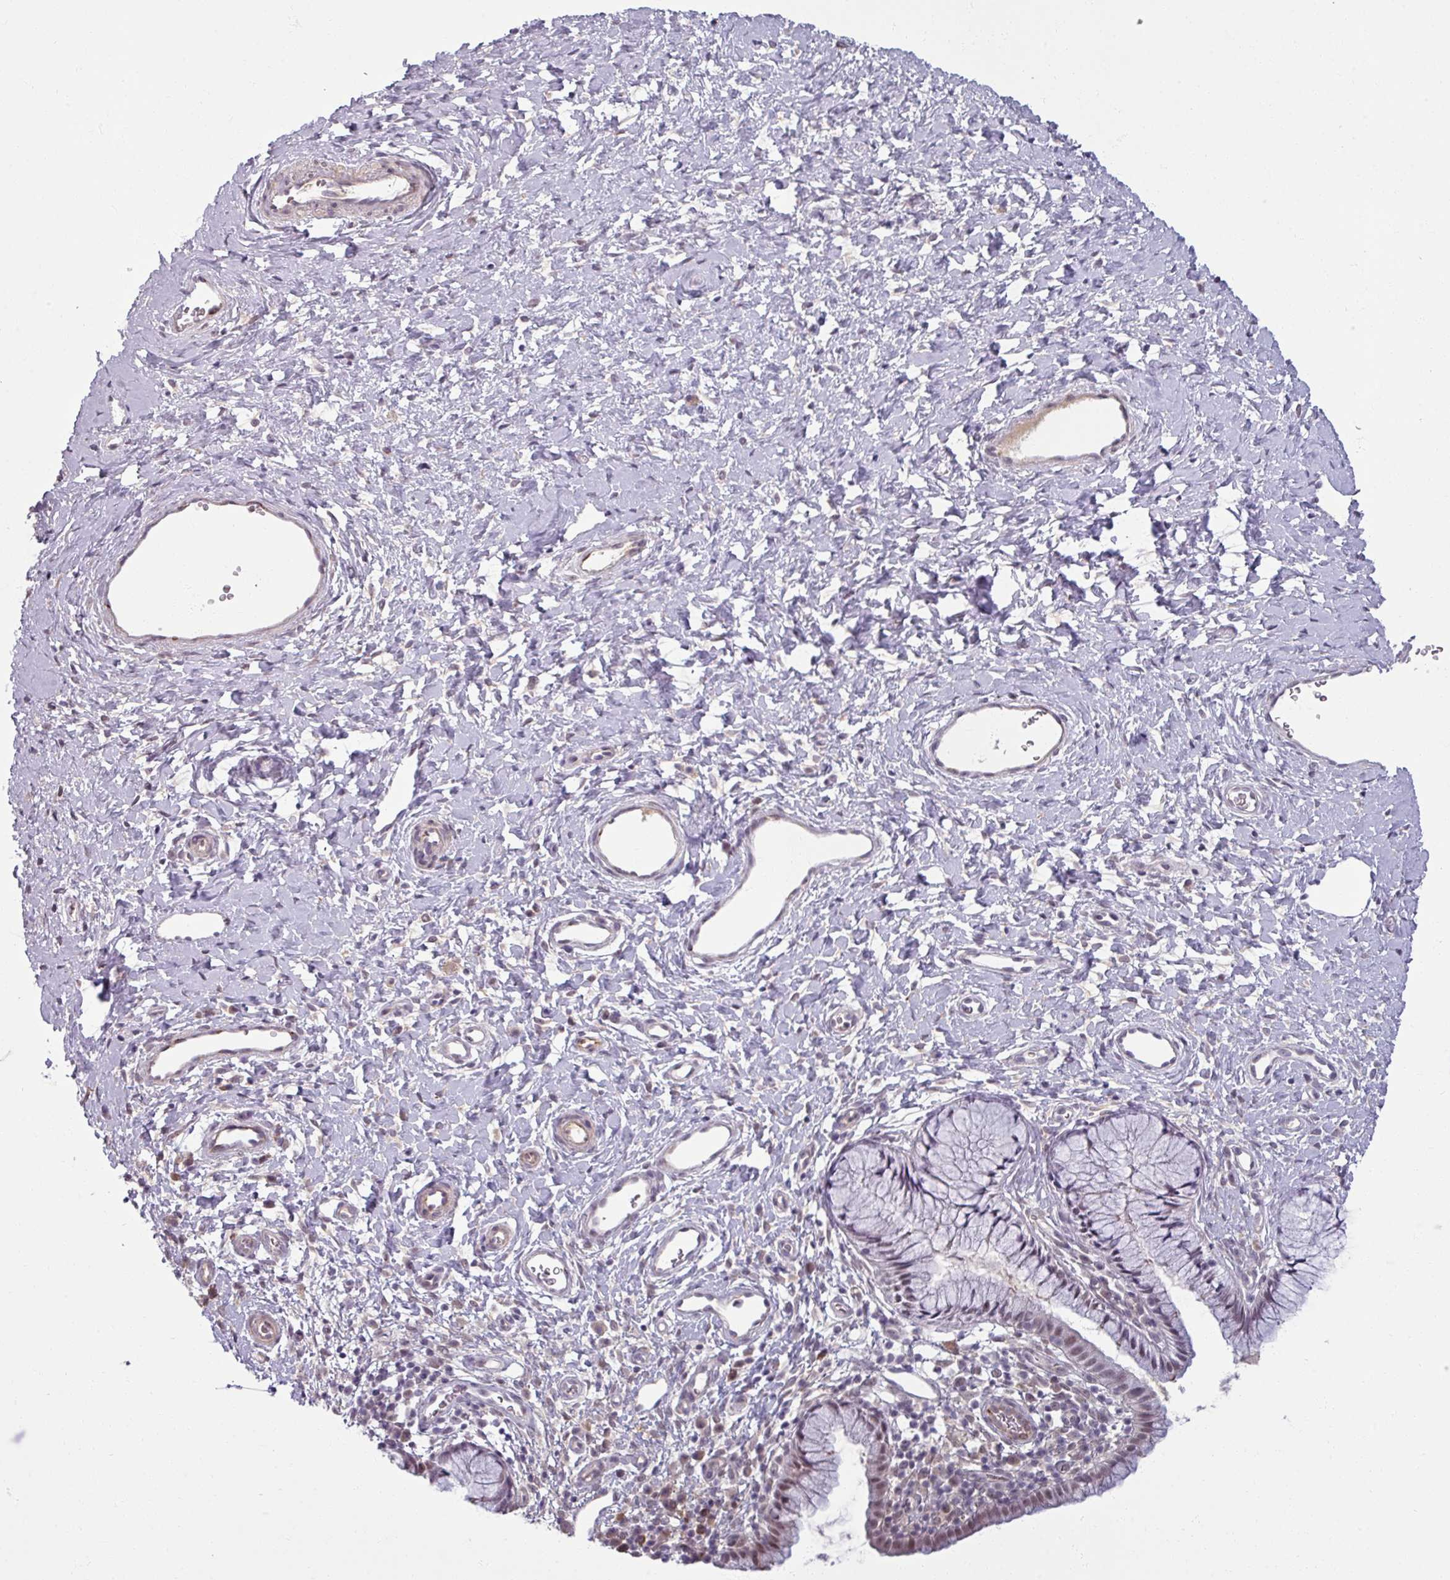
{"staining": {"intensity": "moderate", "quantity": "25%-75%", "location": "nuclear"}, "tissue": "cervix", "cell_type": "Glandular cells", "image_type": "normal", "snomed": [{"axis": "morphology", "description": "Normal tissue, NOS"}, {"axis": "topography", "description": "Cervix"}], "caption": "Protein staining demonstrates moderate nuclear staining in approximately 25%-75% of glandular cells in normal cervix. (Stains: DAB in brown, nuclei in blue, Microscopy: brightfield microscopy at high magnification).", "gene": "UVSSA", "patient": {"sex": "female", "age": 36}}